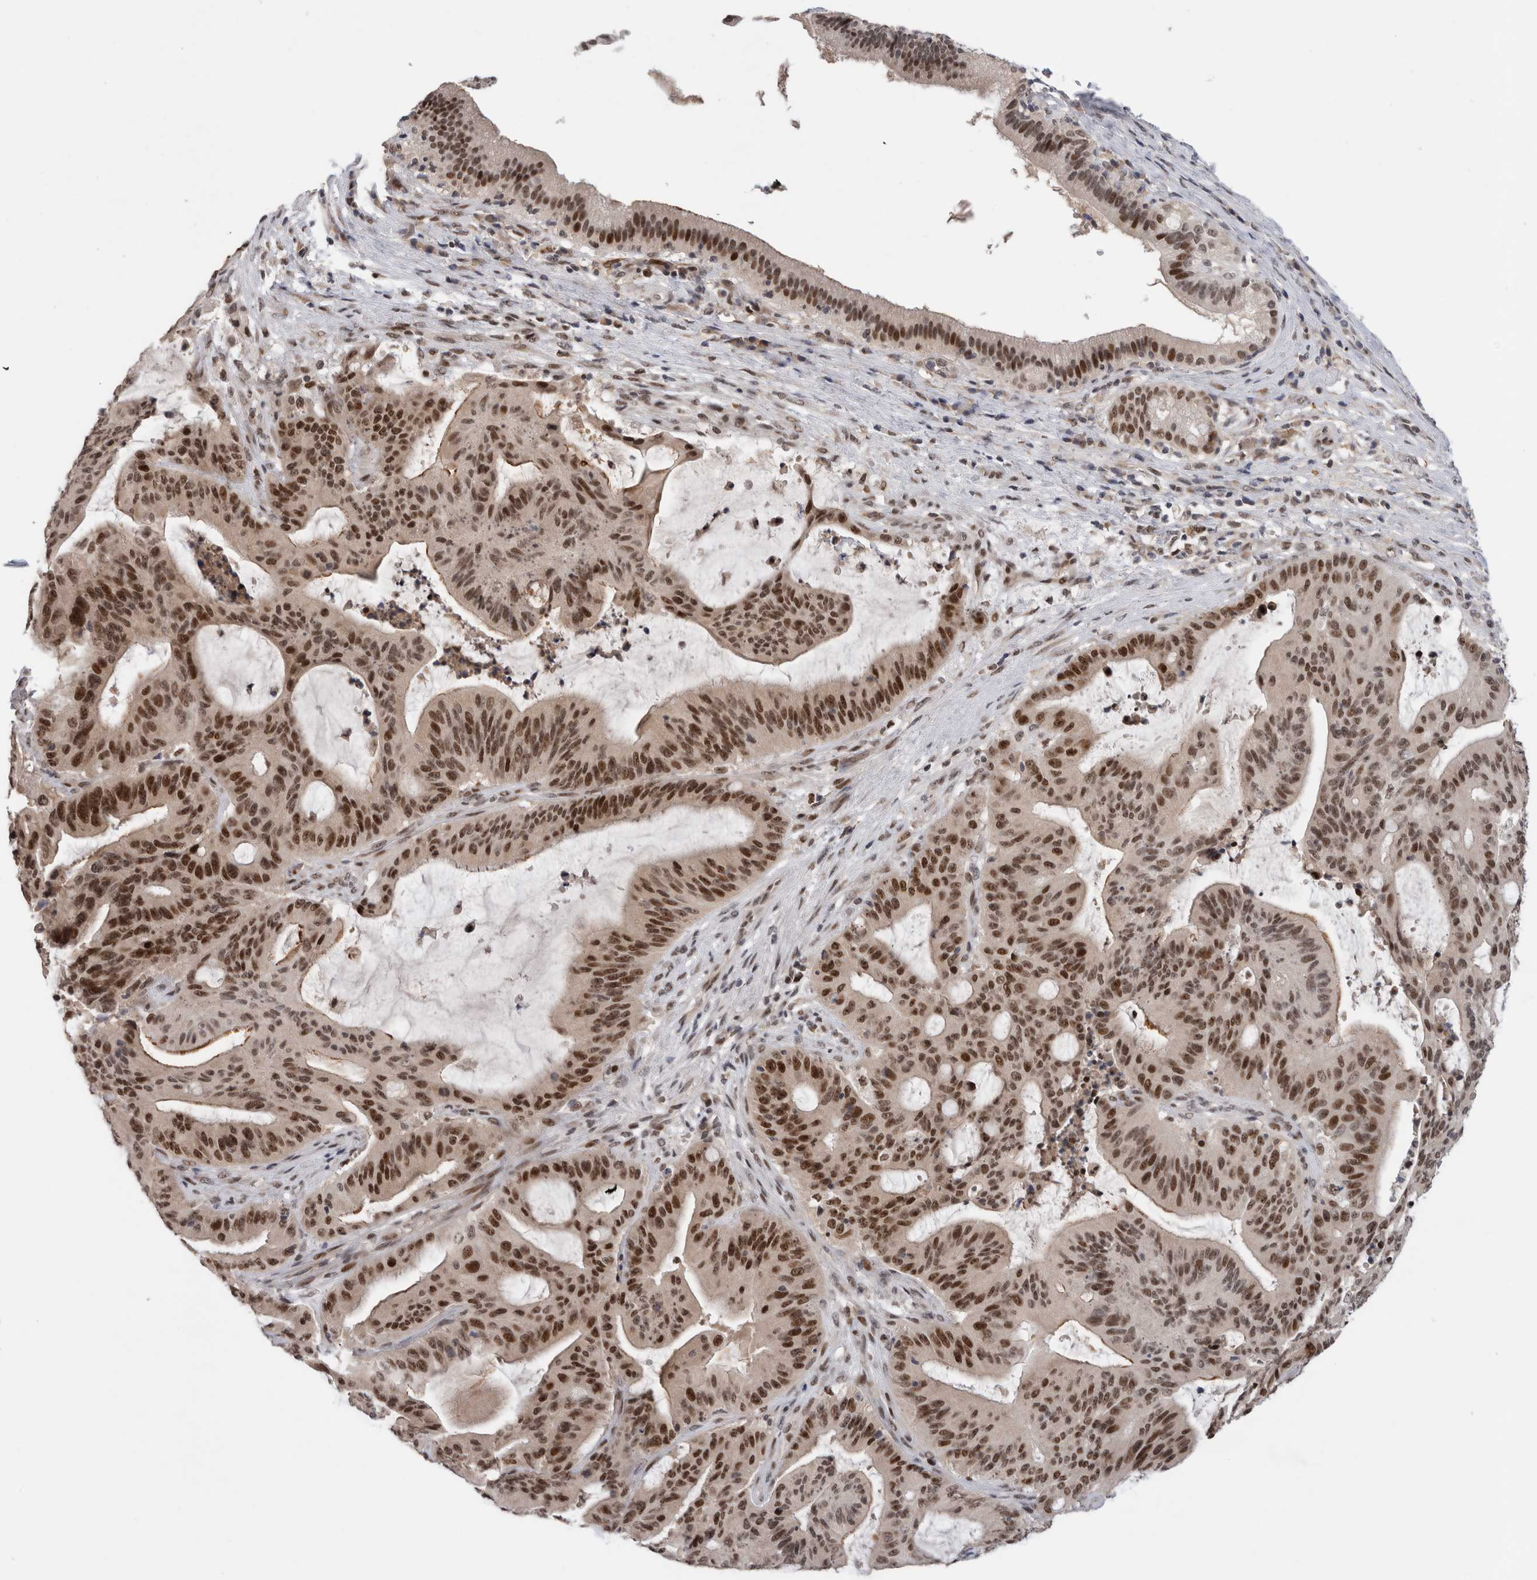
{"staining": {"intensity": "strong", "quantity": ">75%", "location": "nuclear"}, "tissue": "liver cancer", "cell_type": "Tumor cells", "image_type": "cancer", "snomed": [{"axis": "morphology", "description": "Normal tissue, NOS"}, {"axis": "morphology", "description": "Cholangiocarcinoma"}, {"axis": "topography", "description": "Liver"}, {"axis": "topography", "description": "Peripheral nerve tissue"}], "caption": "Immunohistochemical staining of liver cancer demonstrates strong nuclear protein expression in approximately >75% of tumor cells. Immunohistochemistry (ihc) stains the protein in brown and the nuclei are stained blue.", "gene": "ZNF521", "patient": {"sex": "female", "age": 73}}